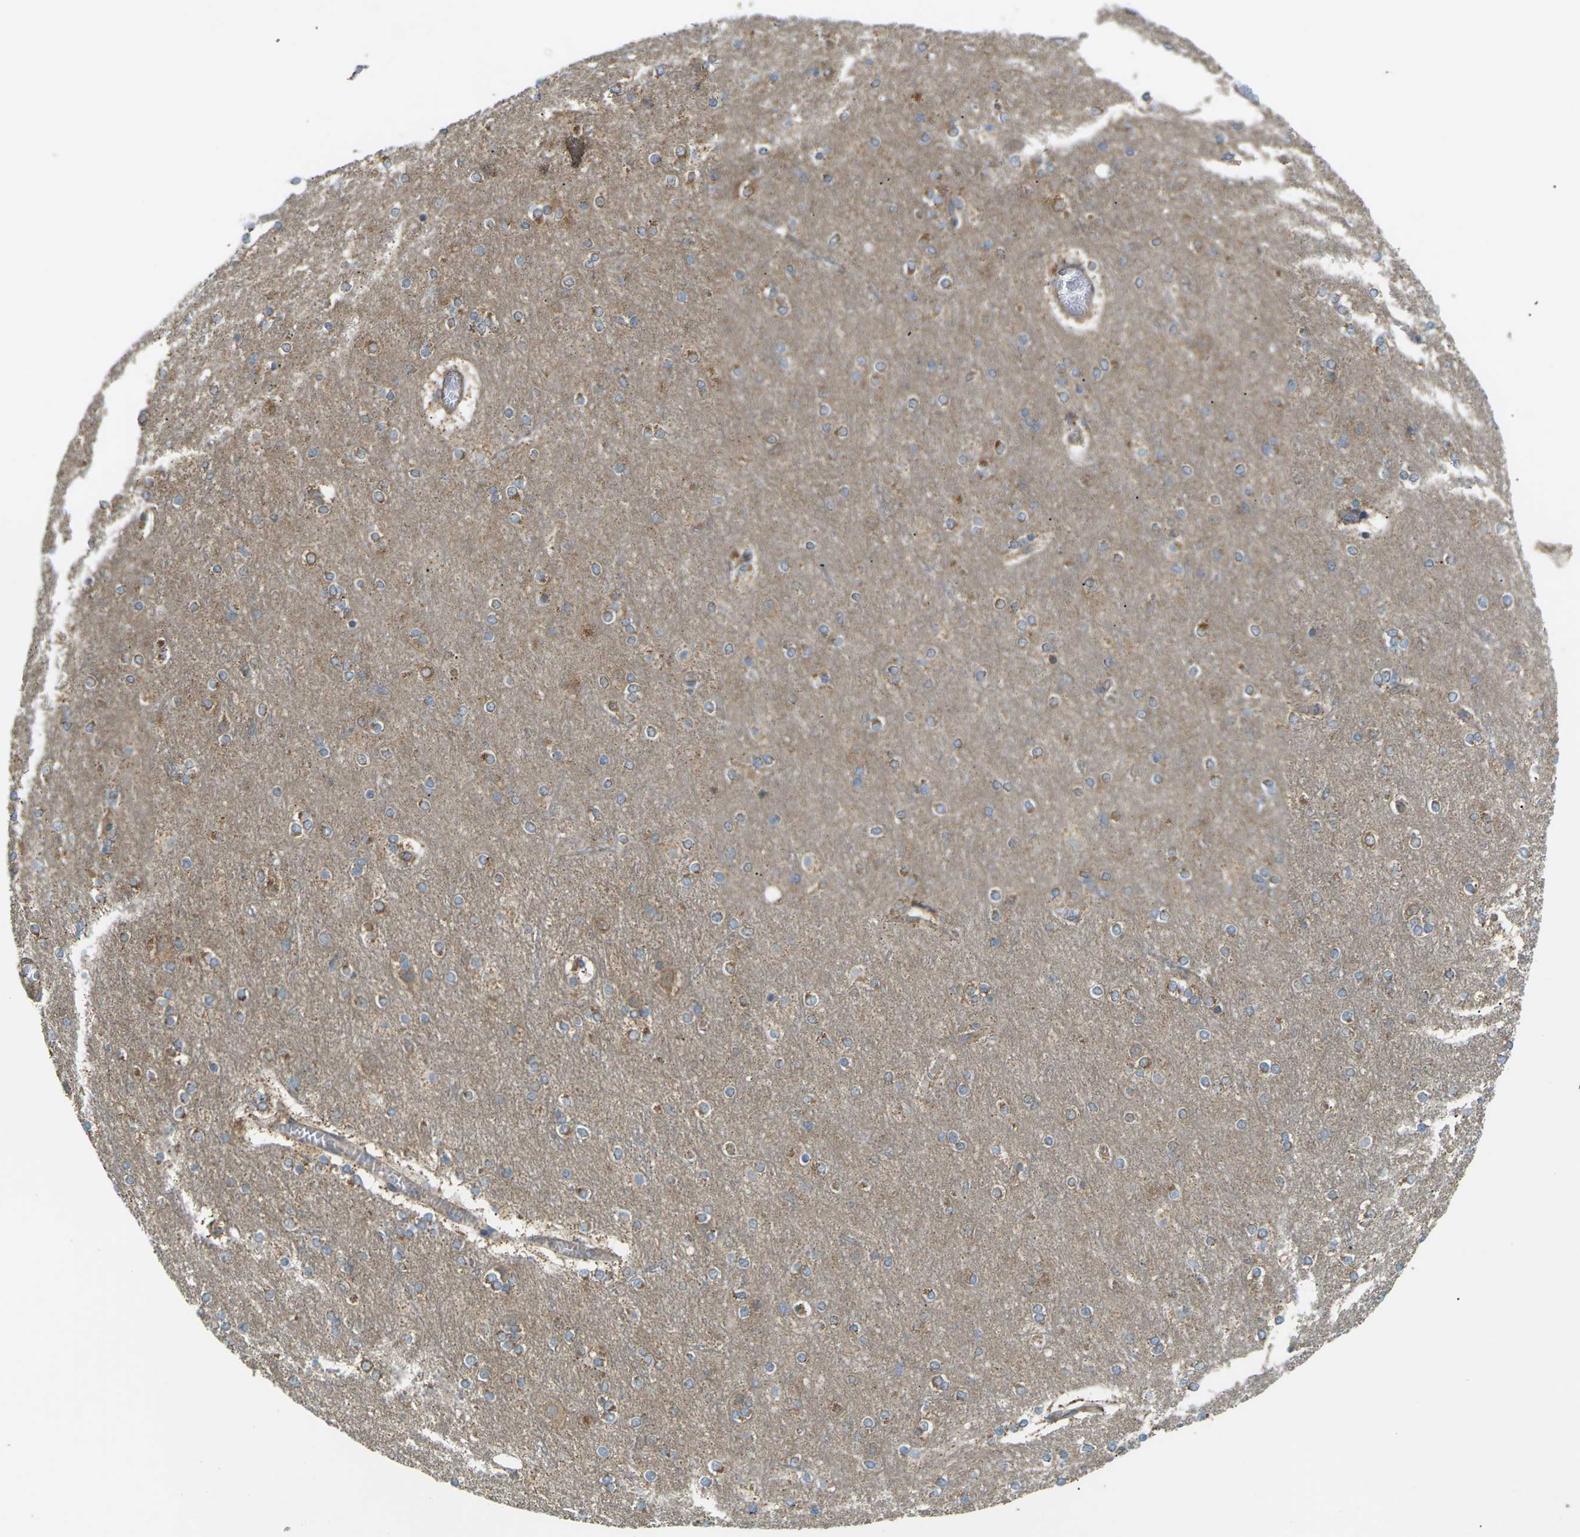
{"staining": {"intensity": "weak", "quantity": ">75%", "location": "cytoplasmic/membranous"}, "tissue": "cerebral cortex", "cell_type": "Endothelial cells", "image_type": "normal", "snomed": [{"axis": "morphology", "description": "Normal tissue, NOS"}, {"axis": "topography", "description": "Cerebral cortex"}], "caption": "Immunohistochemical staining of benign human cerebral cortex reveals >75% levels of weak cytoplasmic/membranous protein expression in about >75% of endothelial cells. The protein of interest is stained brown, and the nuclei are stained in blue (DAB (3,3'-diaminobenzidine) IHC with brightfield microscopy, high magnification).", "gene": "KSR1", "patient": {"sex": "female", "age": 54}}